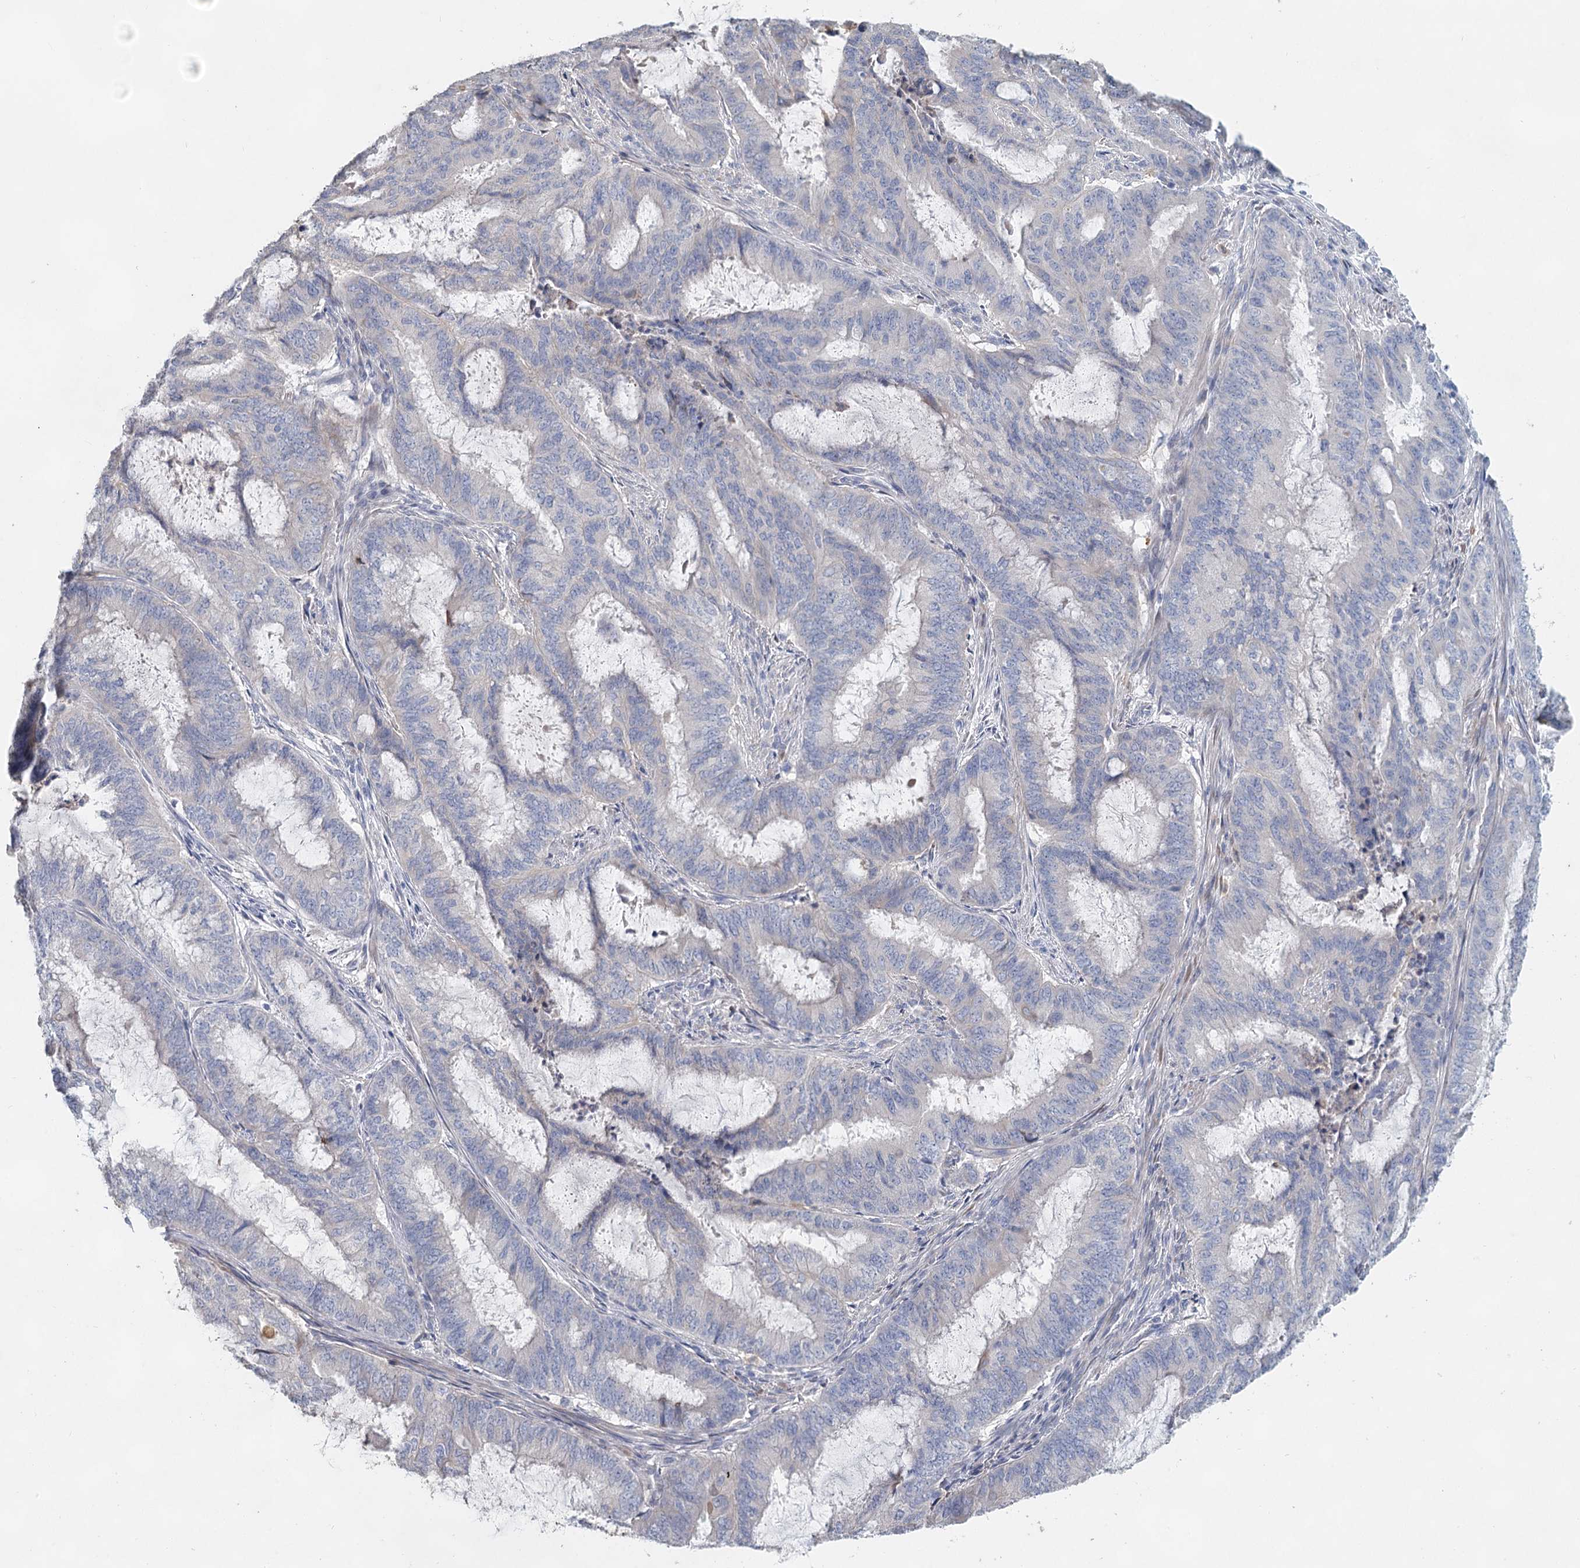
{"staining": {"intensity": "negative", "quantity": "none", "location": "none"}, "tissue": "endometrial cancer", "cell_type": "Tumor cells", "image_type": "cancer", "snomed": [{"axis": "morphology", "description": "Adenocarcinoma, NOS"}, {"axis": "topography", "description": "Endometrium"}], "caption": "Immunohistochemistry of adenocarcinoma (endometrial) shows no expression in tumor cells.", "gene": "MYL6B", "patient": {"sex": "female", "age": 51}}